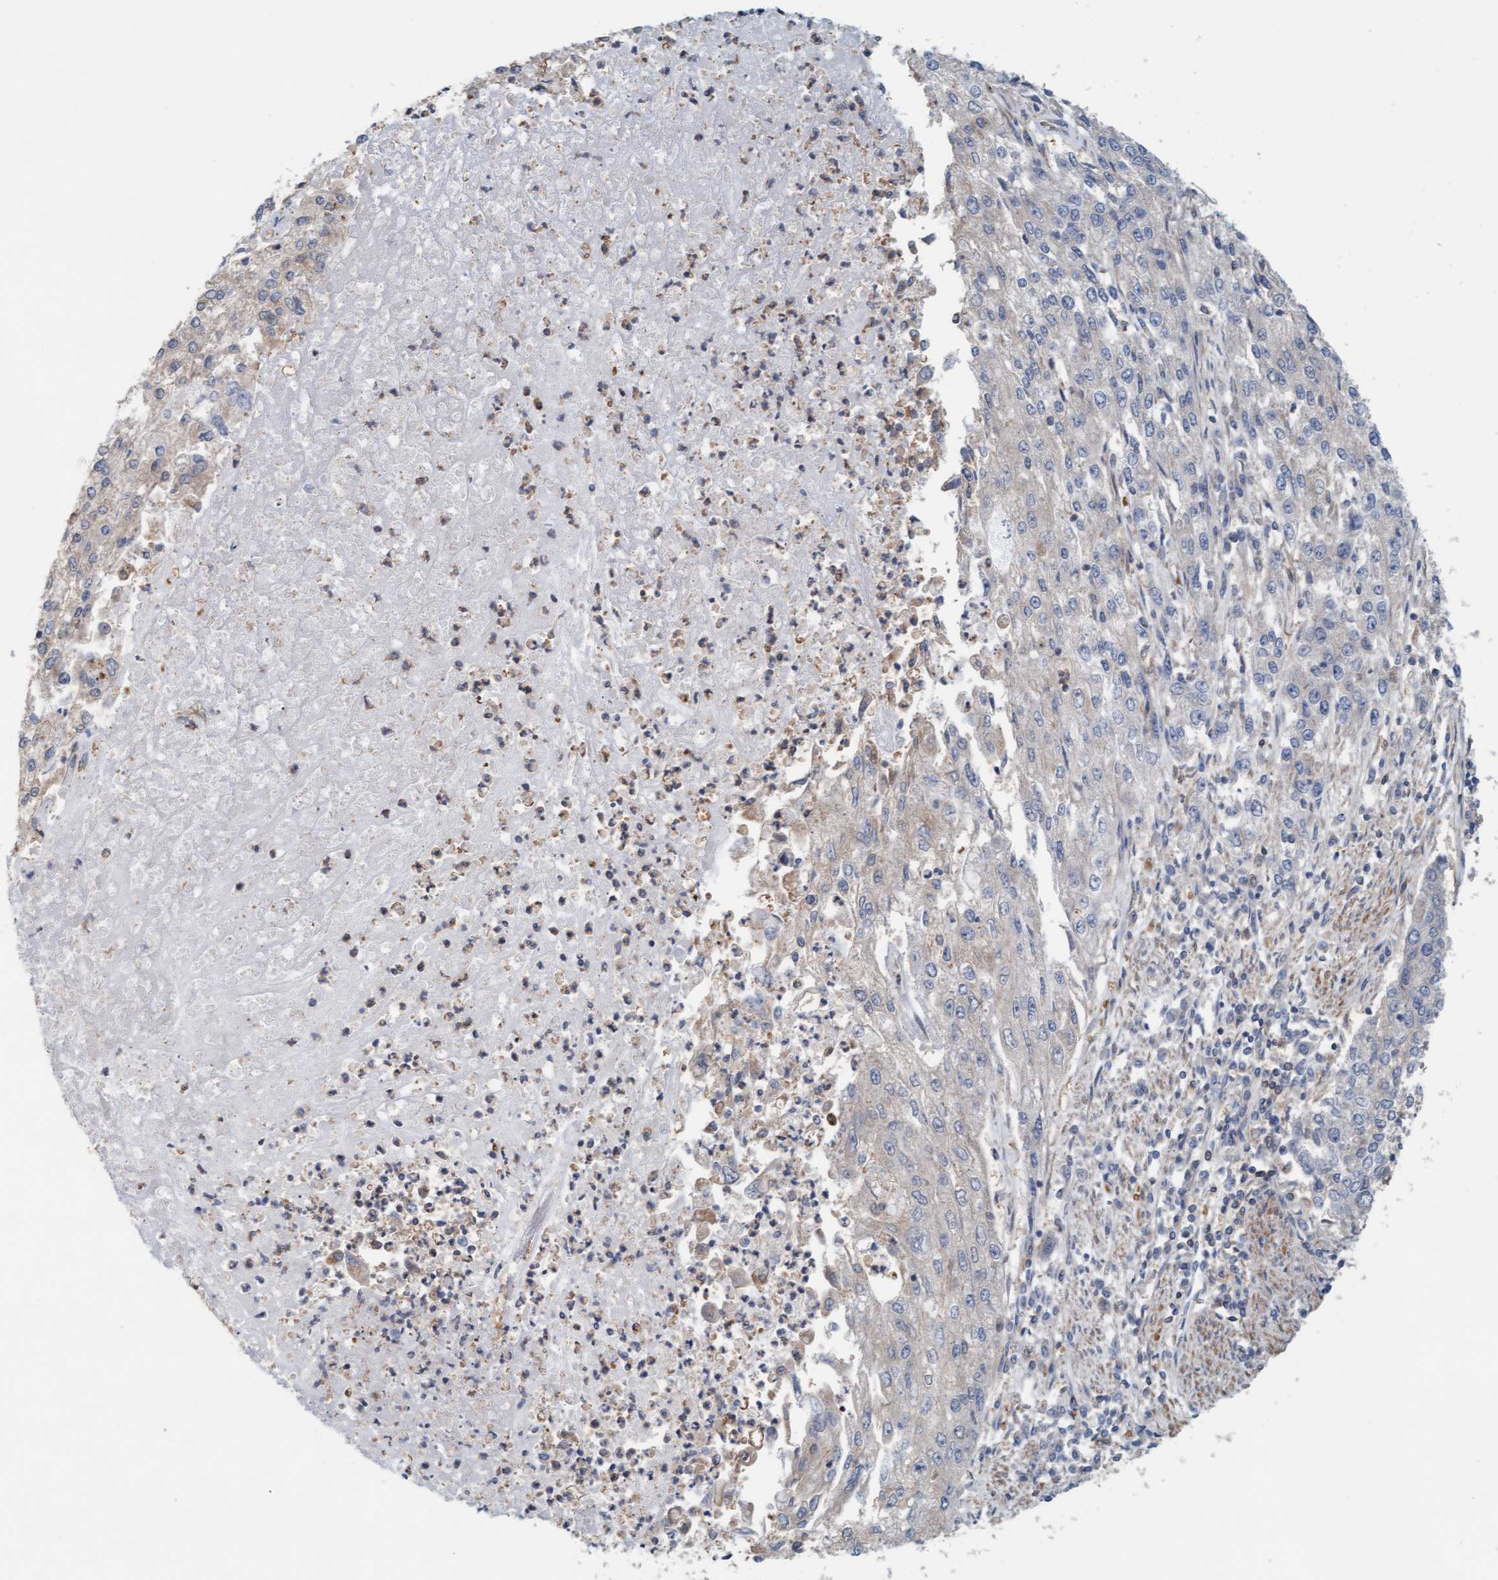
{"staining": {"intensity": "weak", "quantity": "<25%", "location": "cytoplasmic/membranous"}, "tissue": "endometrial cancer", "cell_type": "Tumor cells", "image_type": "cancer", "snomed": [{"axis": "morphology", "description": "Adenocarcinoma, NOS"}, {"axis": "topography", "description": "Endometrium"}], "caption": "IHC of adenocarcinoma (endometrial) reveals no positivity in tumor cells. (DAB immunohistochemistry (IHC), high magnification).", "gene": "UBAP1", "patient": {"sex": "female", "age": 49}}